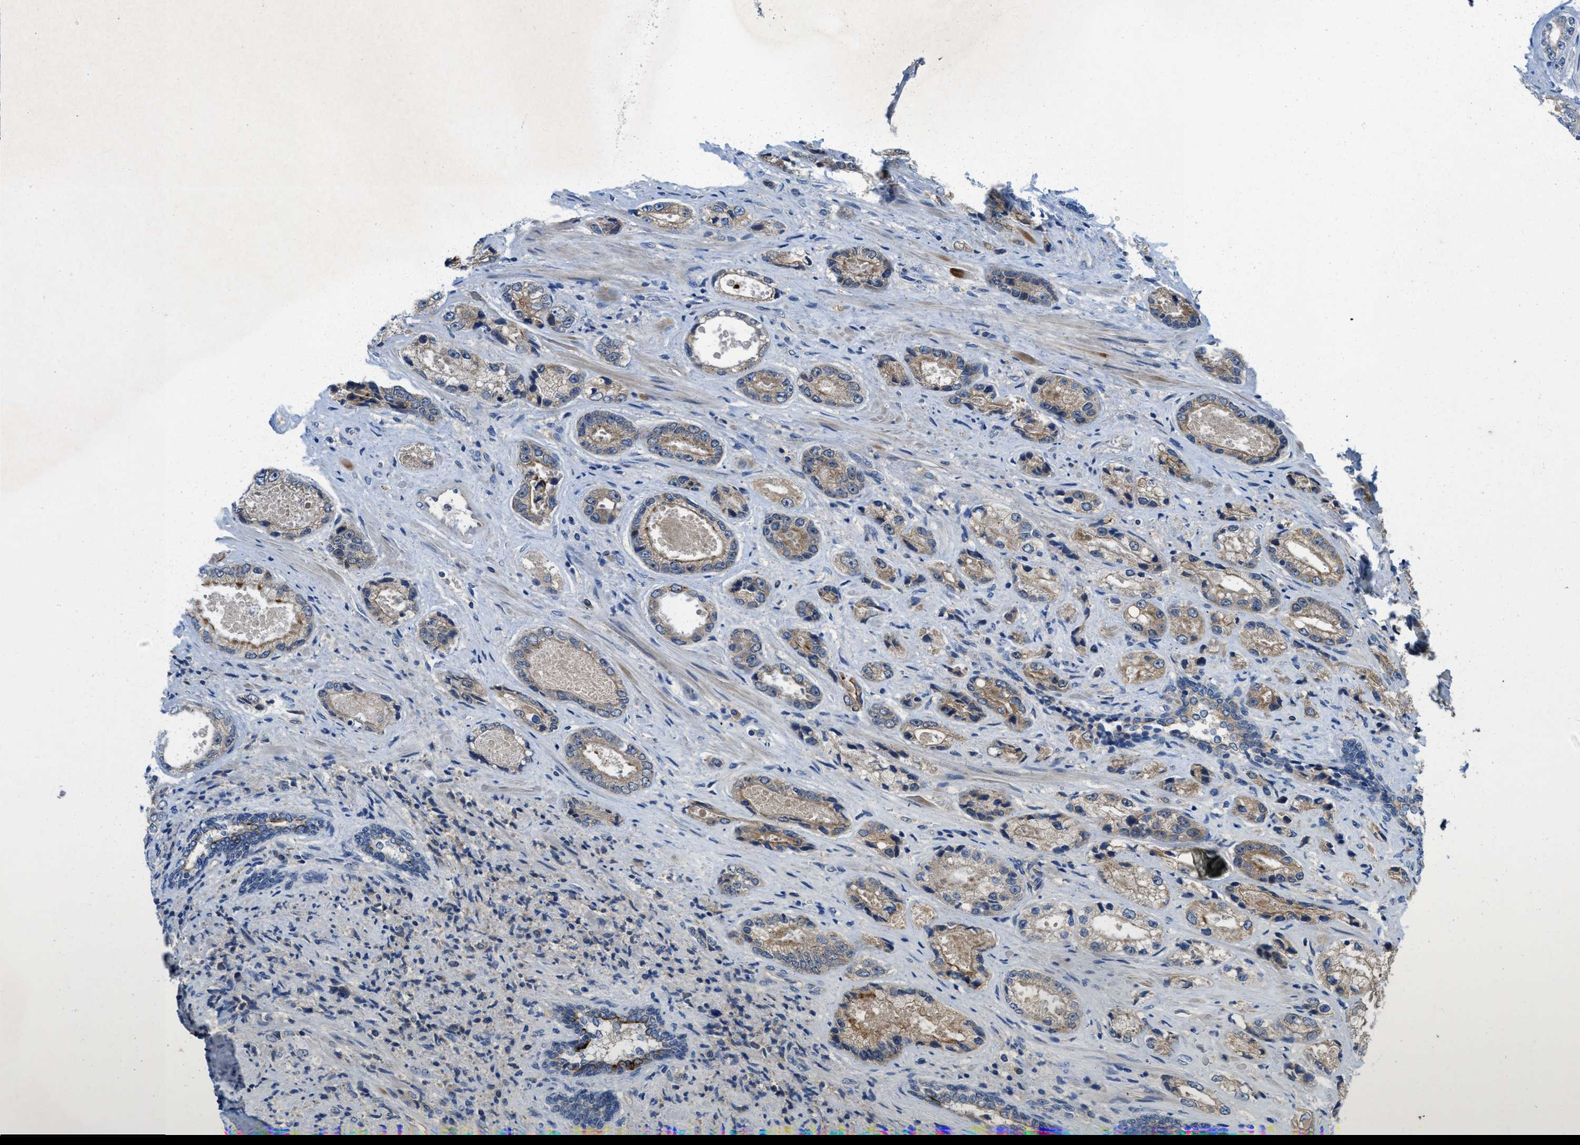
{"staining": {"intensity": "moderate", "quantity": "<25%", "location": "cytoplasmic/membranous"}, "tissue": "prostate cancer", "cell_type": "Tumor cells", "image_type": "cancer", "snomed": [{"axis": "morphology", "description": "Adenocarcinoma, High grade"}, {"axis": "topography", "description": "Prostate"}], "caption": "The micrograph shows staining of prostate high-grade adenocarcinoma, revealing moderate cytoplasmic/membranous protein staining (brown color) within tumor cells. Nuclei are stained in blue.", "gene": "RIPK2", "patient": {"sex": "male", "age": 61}}